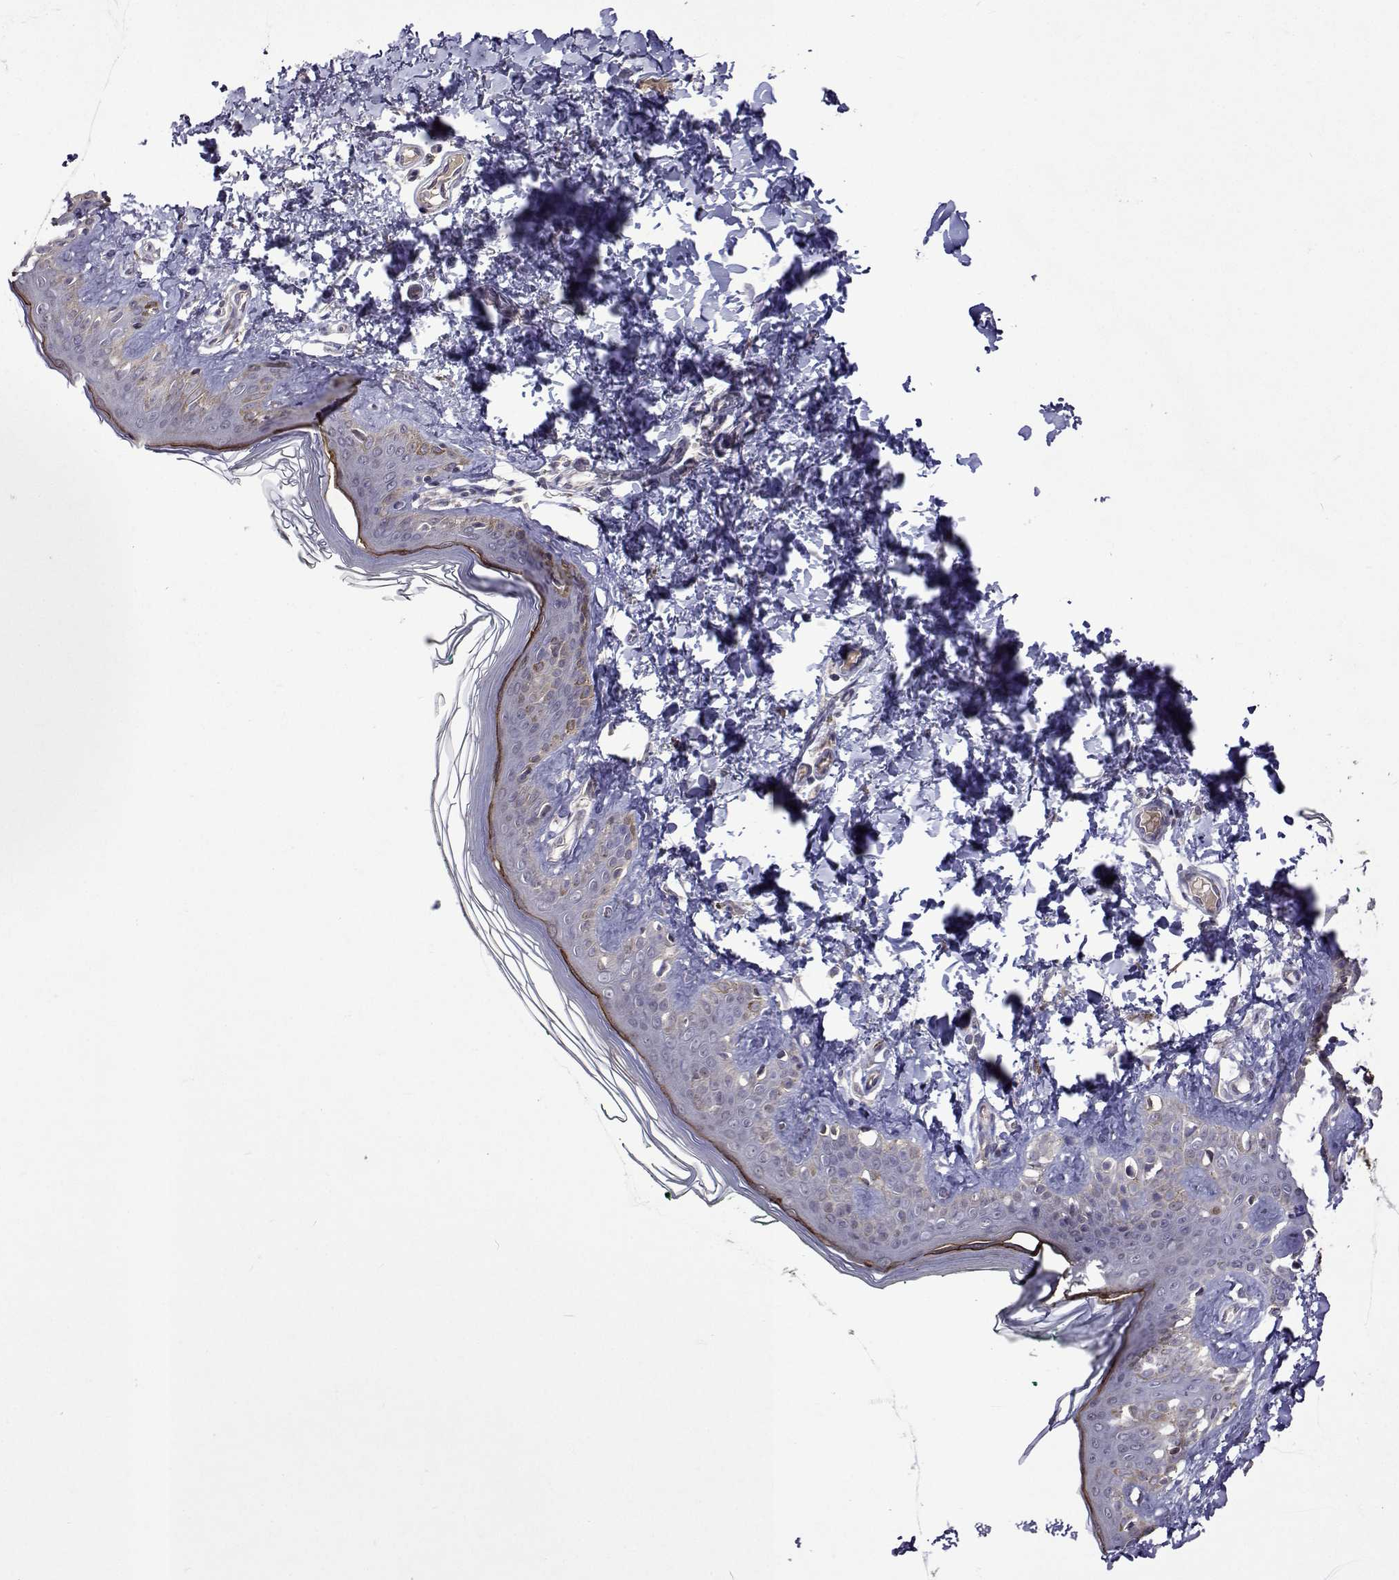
{"staining": {"intensity": "negative", "quantity": "none", "location": "none"}, "tissue": "skin", "cell_type": "Fibroblasts", "image_type": "normal", "snomed": [{"axis": "morphology", "description": "Normal tissue, NOS"}, {"axis": "topography", "description": "Skin"}, {"axis": "topography", "description": "Peripheral nerve tissue"}], "caption": "The histopathology image exhibits no significant positivity in fibroblasts of skin.", "gene": "TARBP2", "patient": {"sex": "female", "age": 45}}